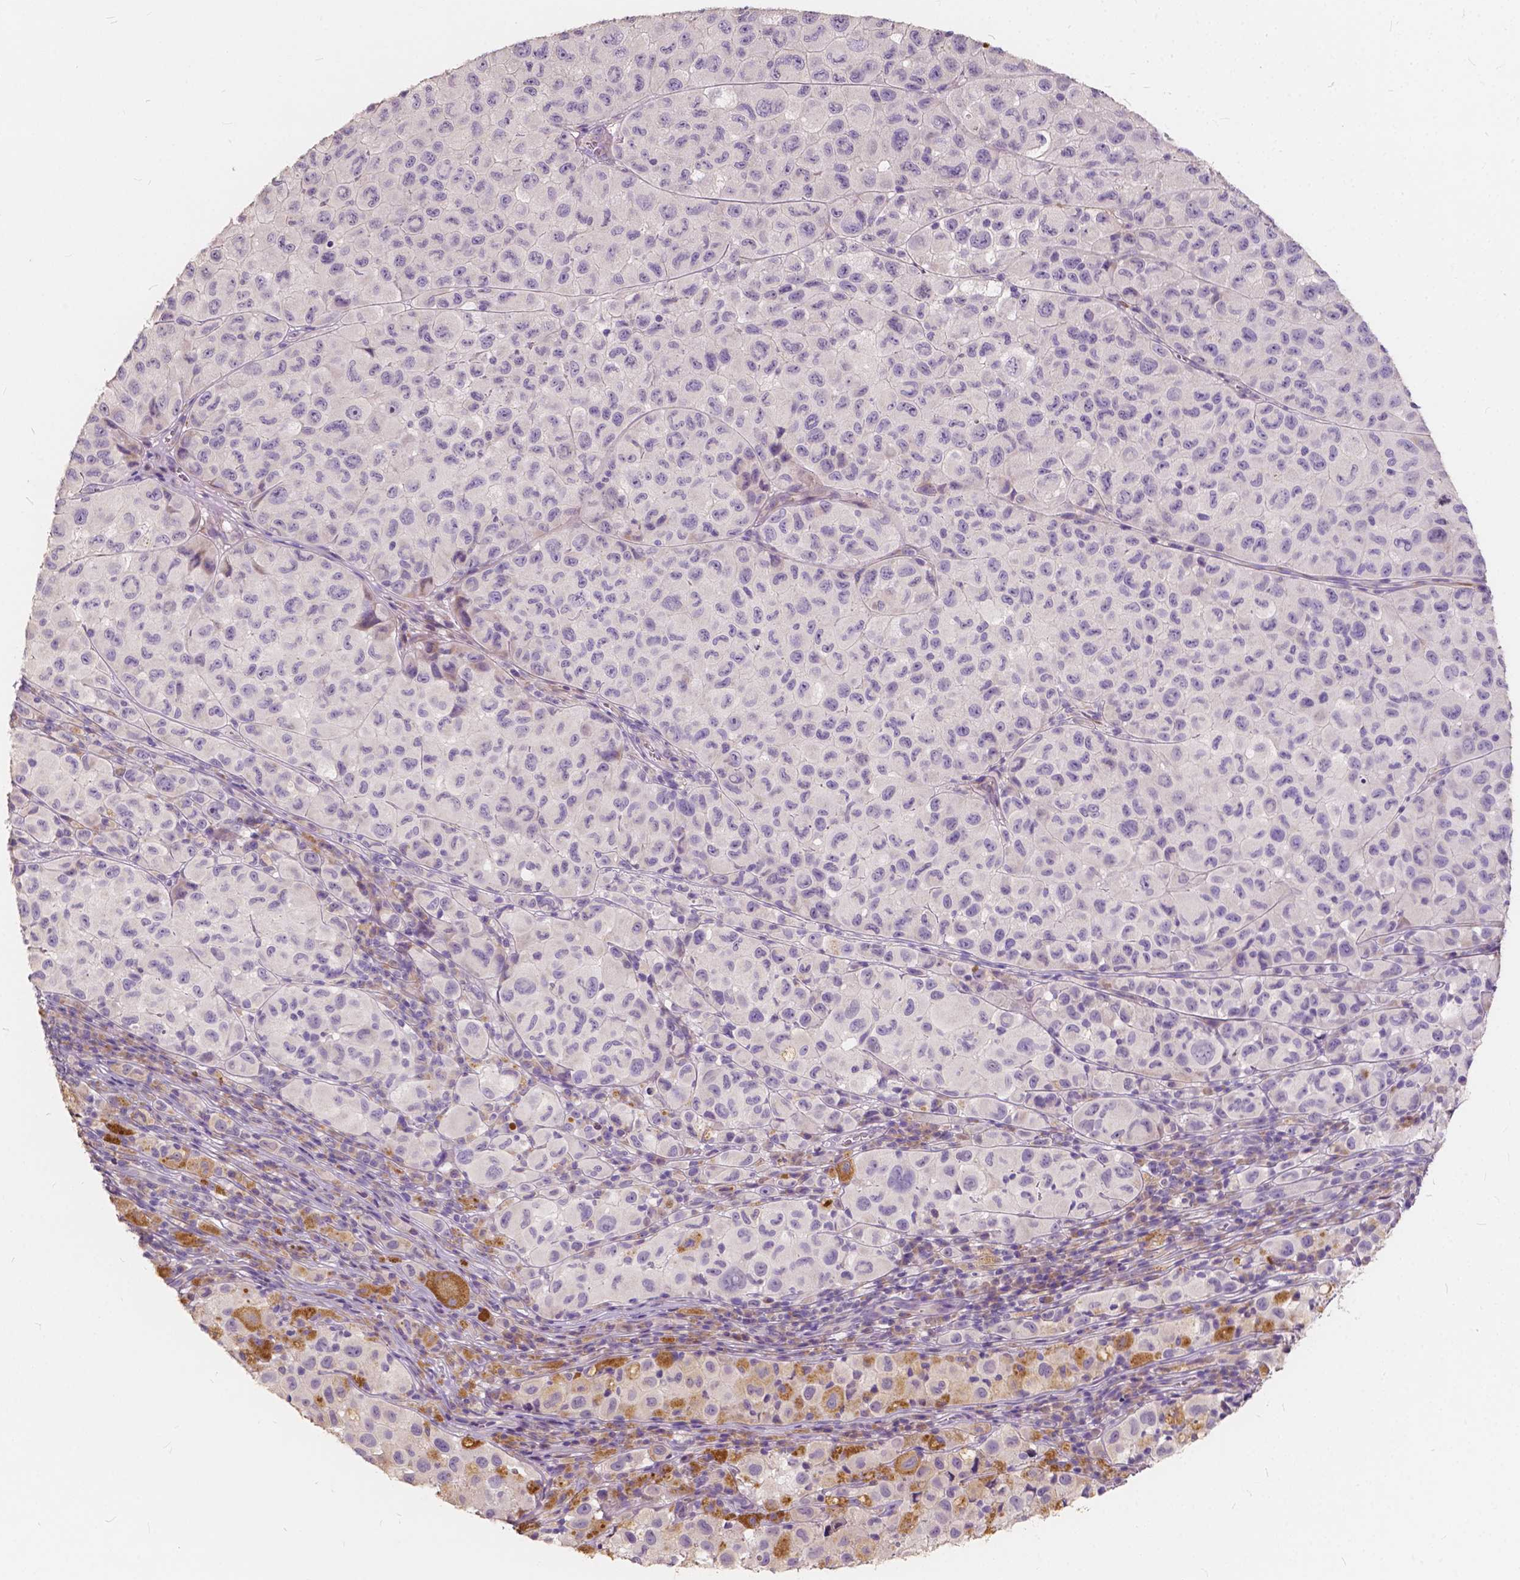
{"staining": {"intensity": "negative", "quantity": "none", "location": "none"}, "tissue": "melanoma", "cell_type": "Tumor cells", "image_type": "cancer", "snomed": [{"axis": "morphology", "description": "Malignant melanoma, NOS"}, {"axis": "topography", "description": "Skin"}], "caption": "Tumor cells are negative for brown protein staining in melanoma.", "gene": "SLC7A8", "patient": {"sex": "male", "age": 93}}